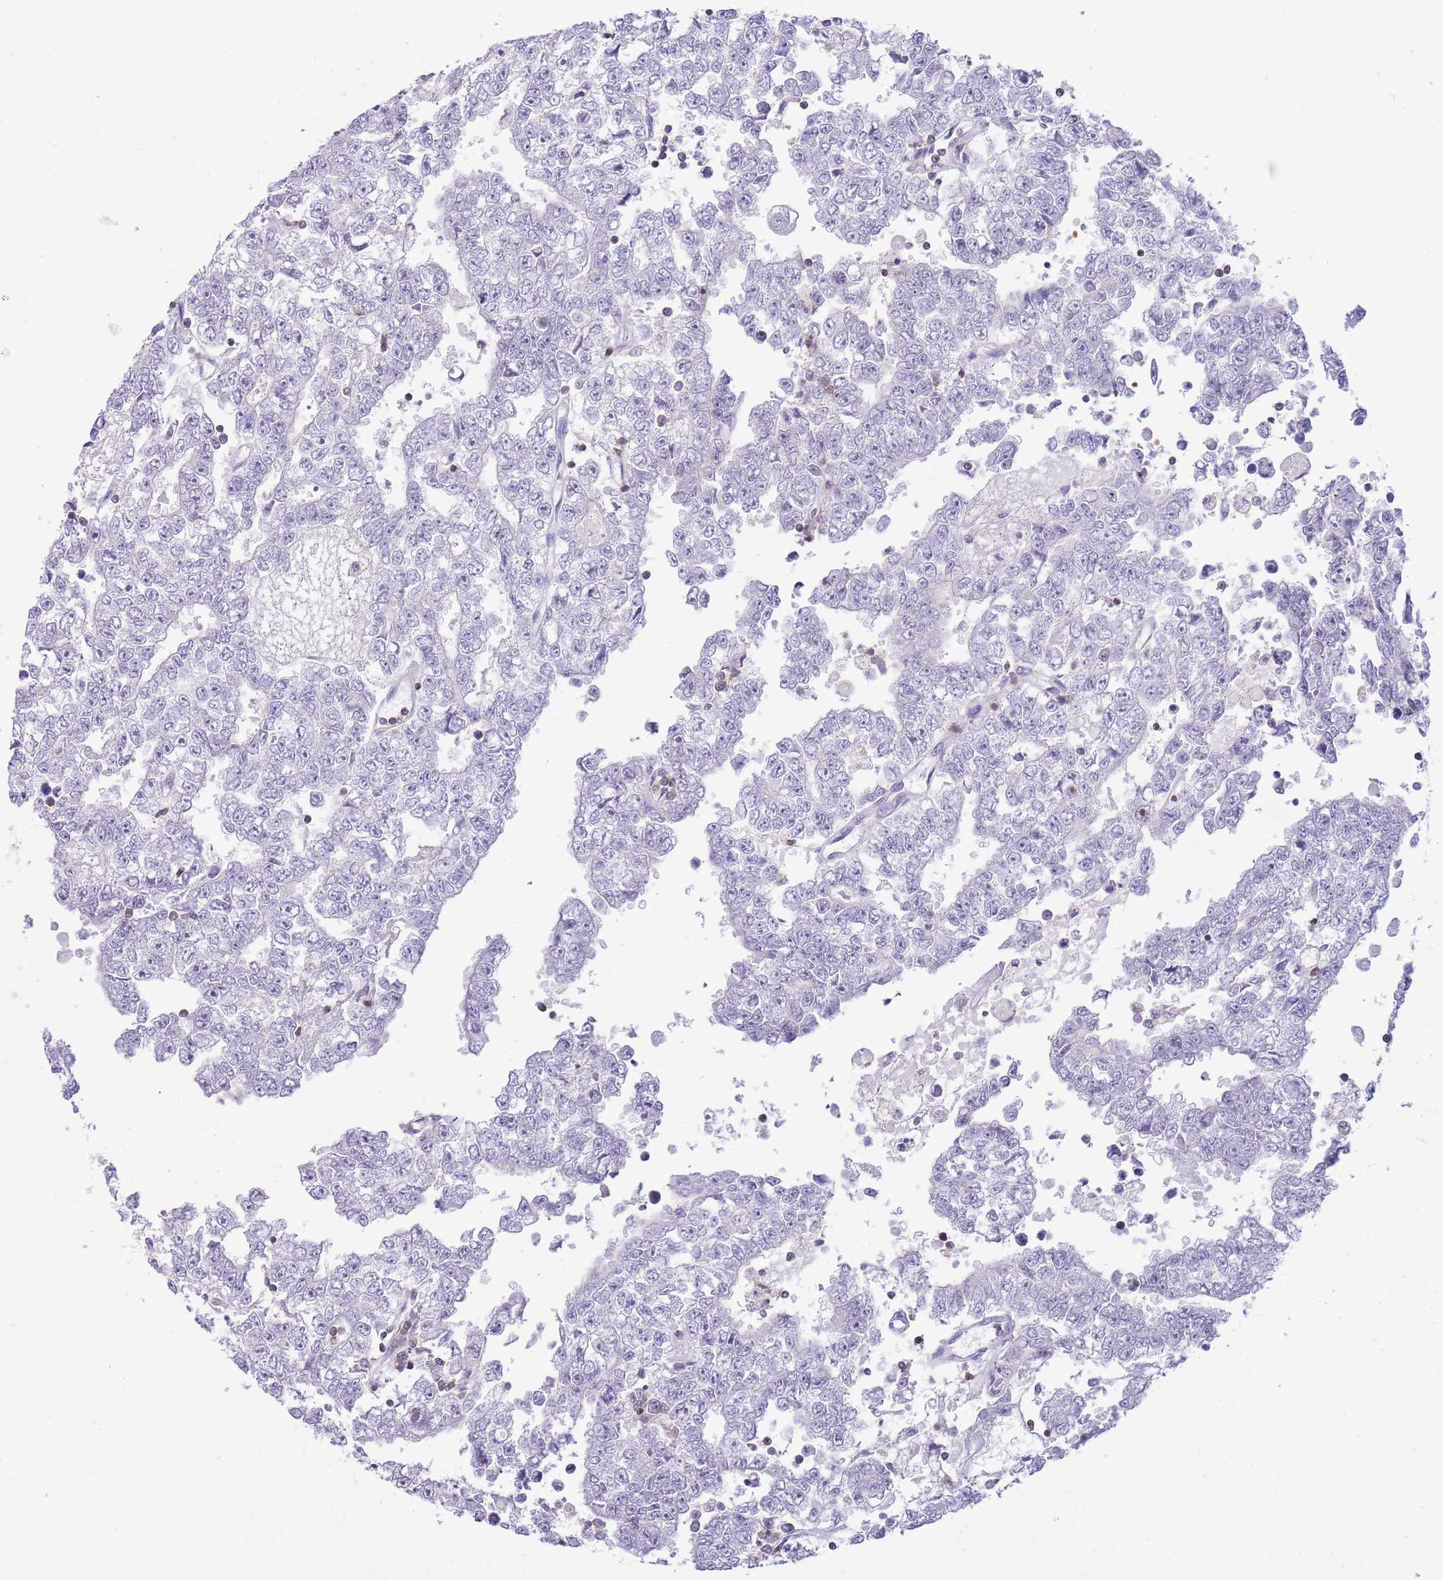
{"staining": {"intensity": "negative", "quantity": "none", "location": "none"}, "tissue": "testis cancer", "cell_type": "Tumor cells", "image_type": "cancer", "snomed": [{"axis": "morphology", "description": "Carcinoma, Embryonal, NOS"}, {"axis": "topography", "description": "Testis"}], "caption": "This is an immunohistochemistry (IHC) photomicrograph of human testis cancer. There is no positivity in tumor cells.", "gene": "OR4Q3", "patient": {"sex": "male", "age": 25}}